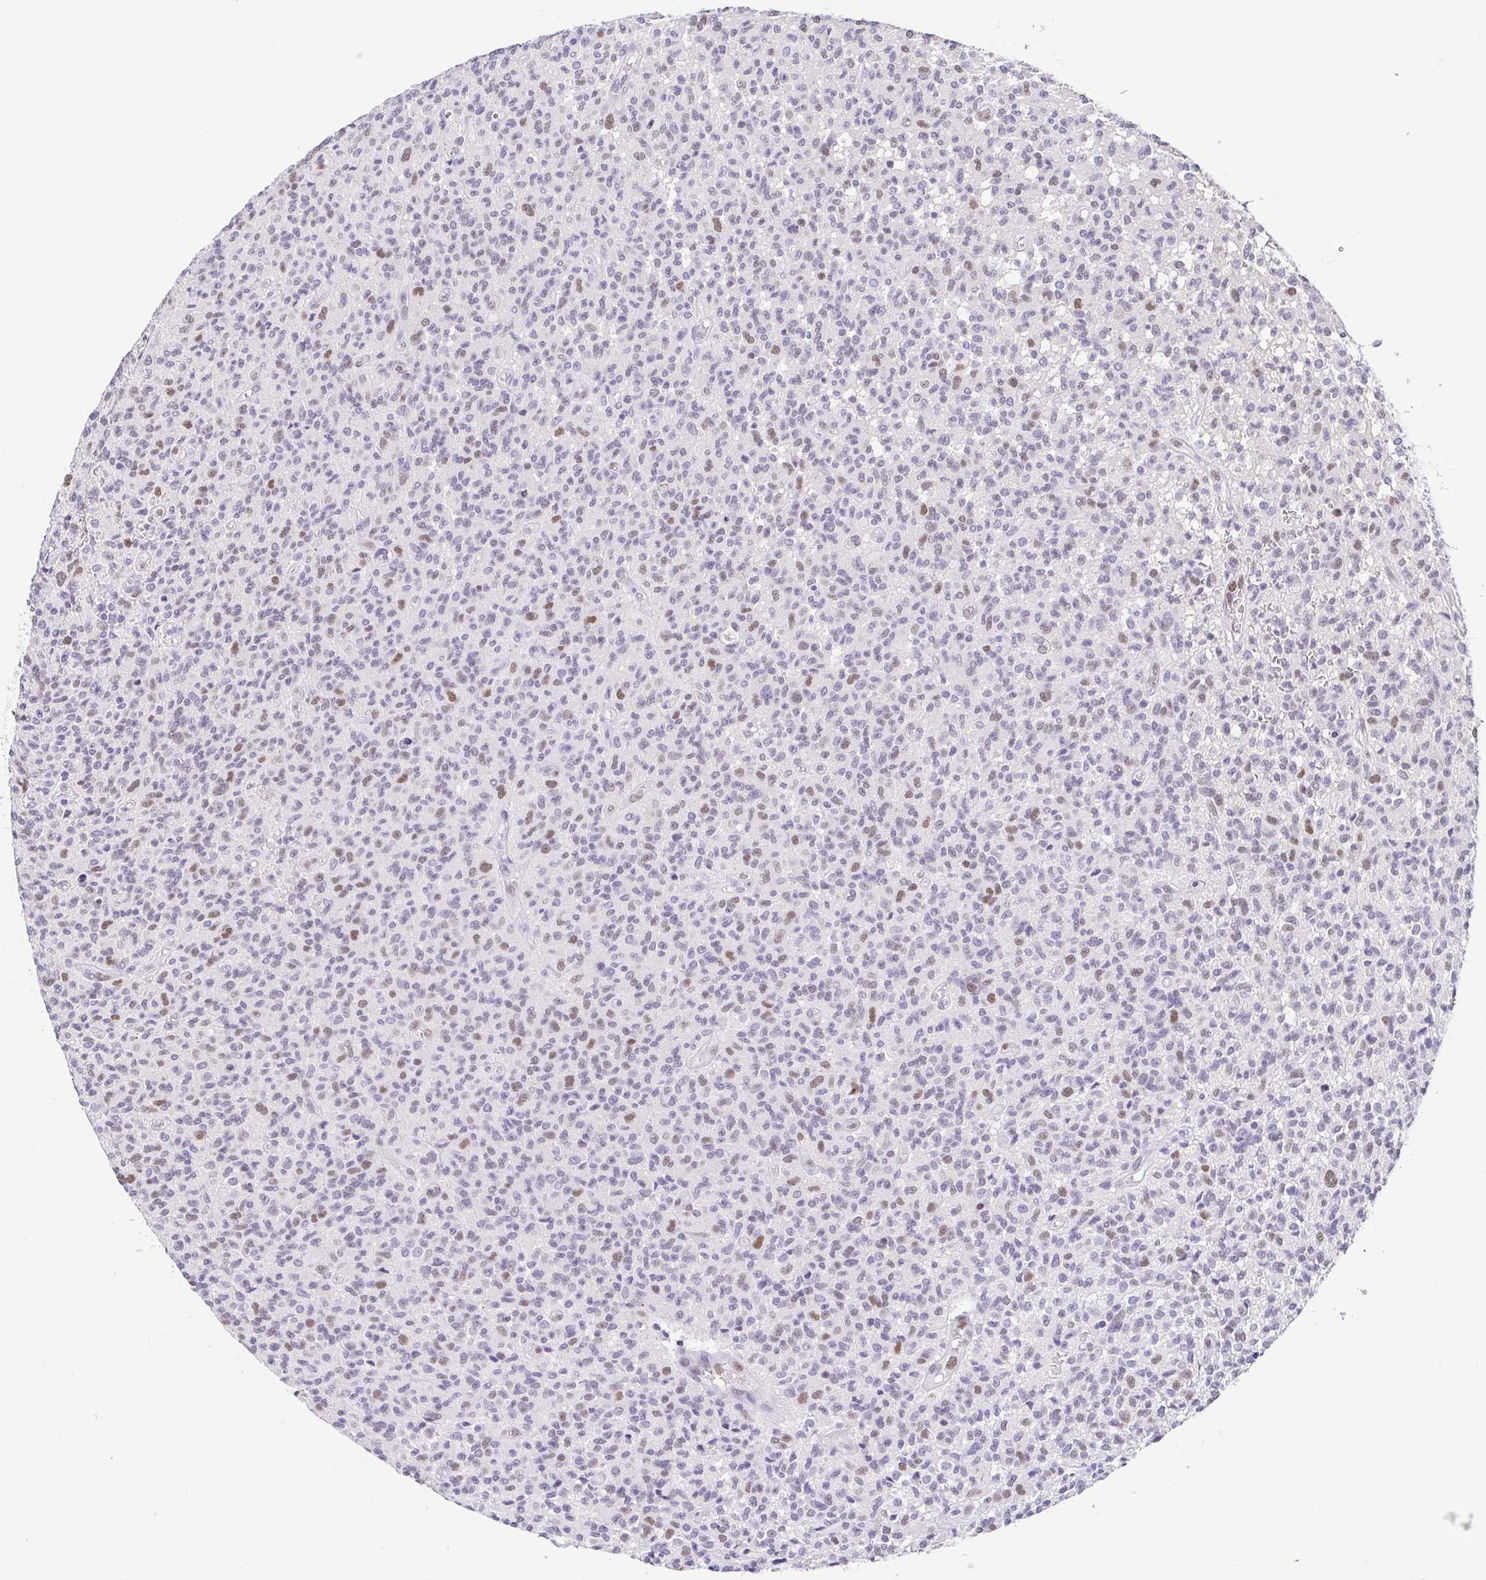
{"staining": {"intensity": "moderate", "quantity": "<25%", "location": "nuclear"}, "tissue": "glioma", "cell_type": "Tumor cells", "image_type": "cancer", "snomed": [{"axis": "morphology", "description": "Glioma, malignant, Low grade"}, {"axis": "topography", "description": "Brain"}], "caption": "There is low levels of moderate nuclear staining in tumor cells of low-grade glioma (malignant), as demonstrated by immunohistochemical staining (brown color).", "gene": "TCF3", "patient": {"sex": "male", "age": 64}}